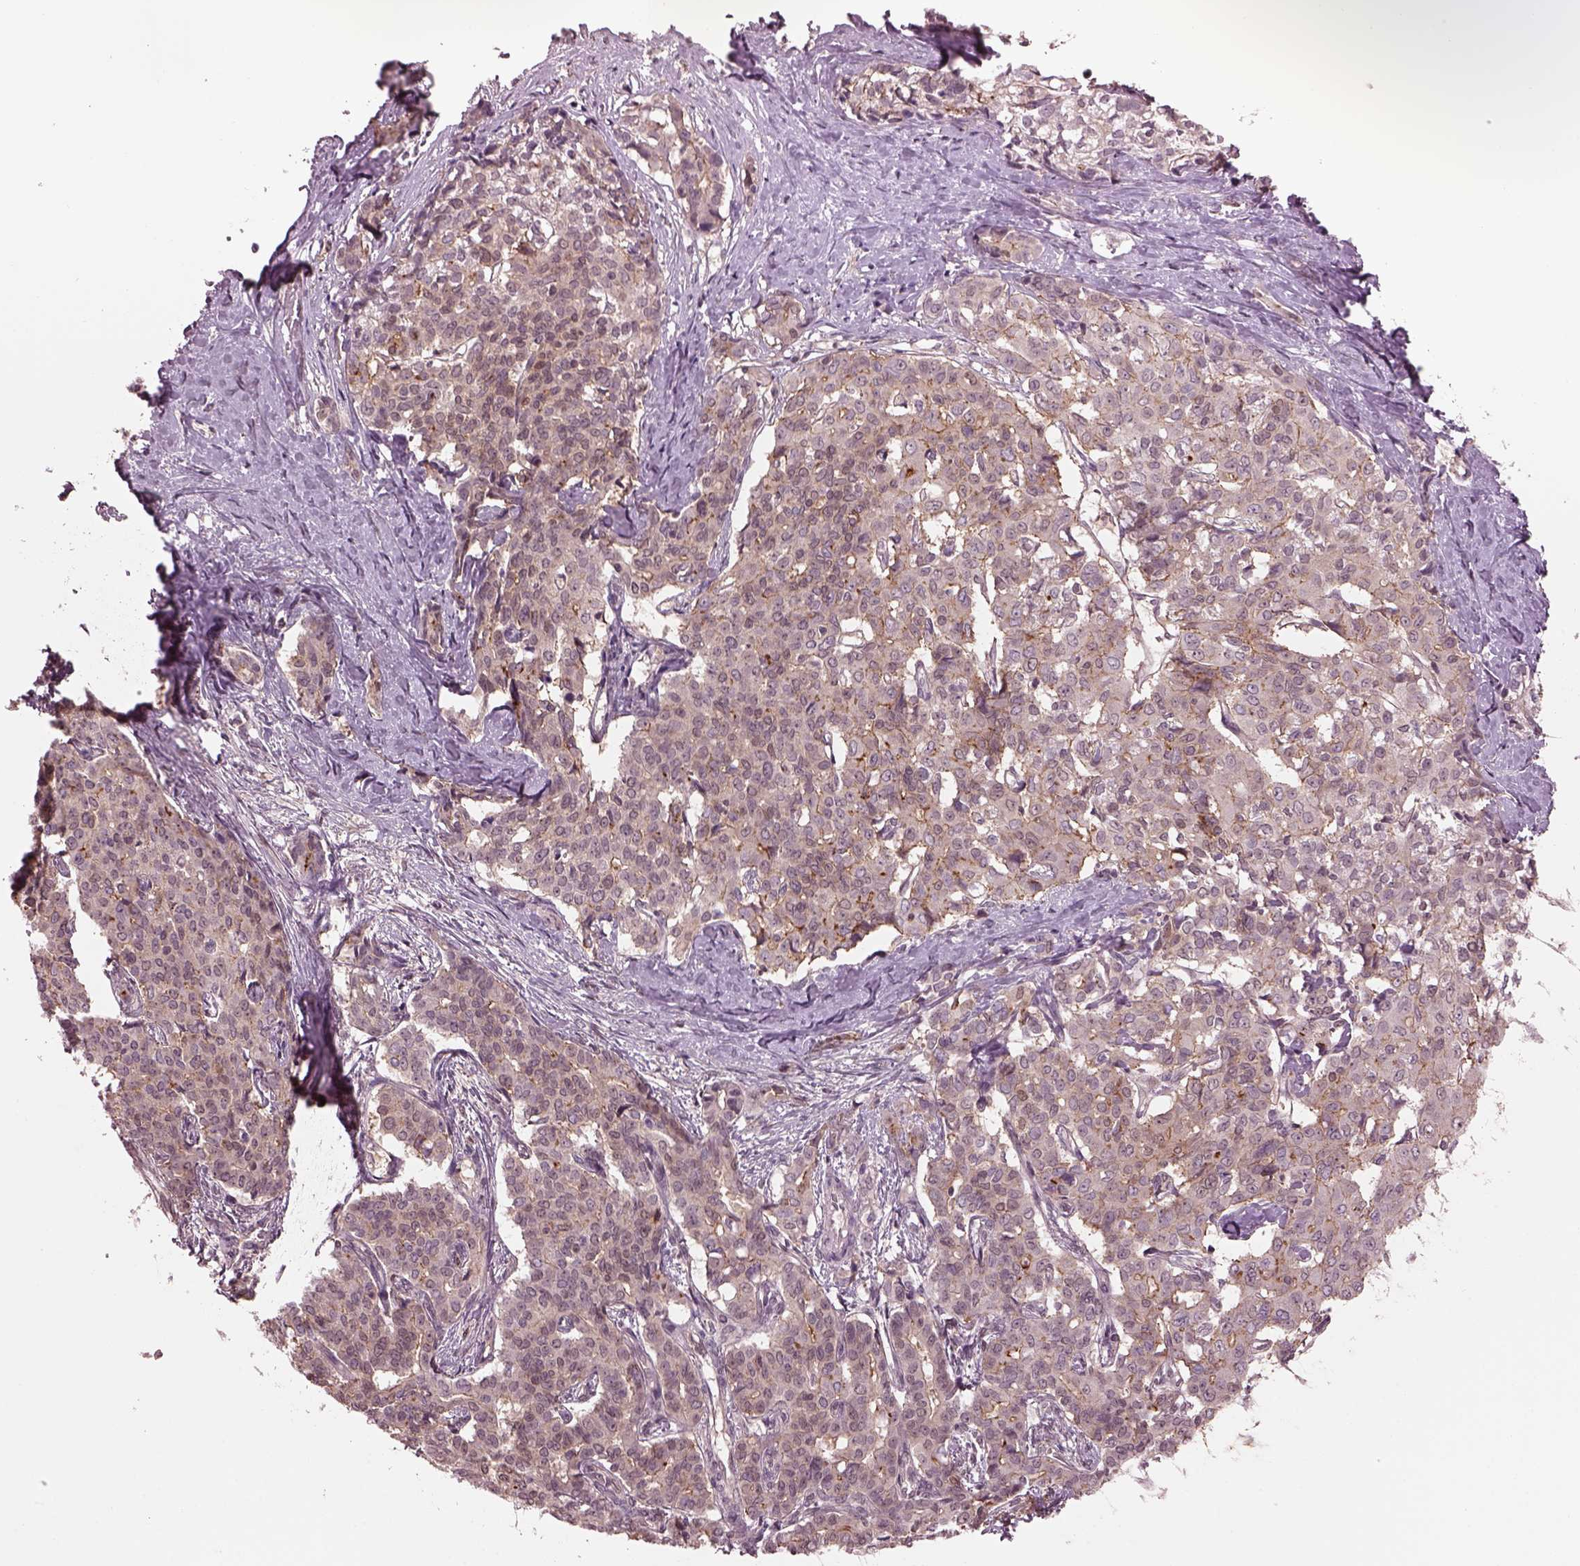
{"staining": {"intensity": "weak", "quantity": ">75%", "location": "cytoplasmic/membranous"}, "tissue": "liver cancer", "cell_type": "Tumor cells", "image_type": "cancer", "snomed": [{"axis": "morphology", "description": "Cholangiocarcinoma"}, {"axis": "topography", "description": "Liver"}], "caption": "A histopathology image of liver cancer (cholangiocarcinoma) stained for a protein demonstrates weak cytoplasmic/membranous brown staining in tumor cells.", "gene": "SRI", "patient": {"sex": "female", "age": 47}}